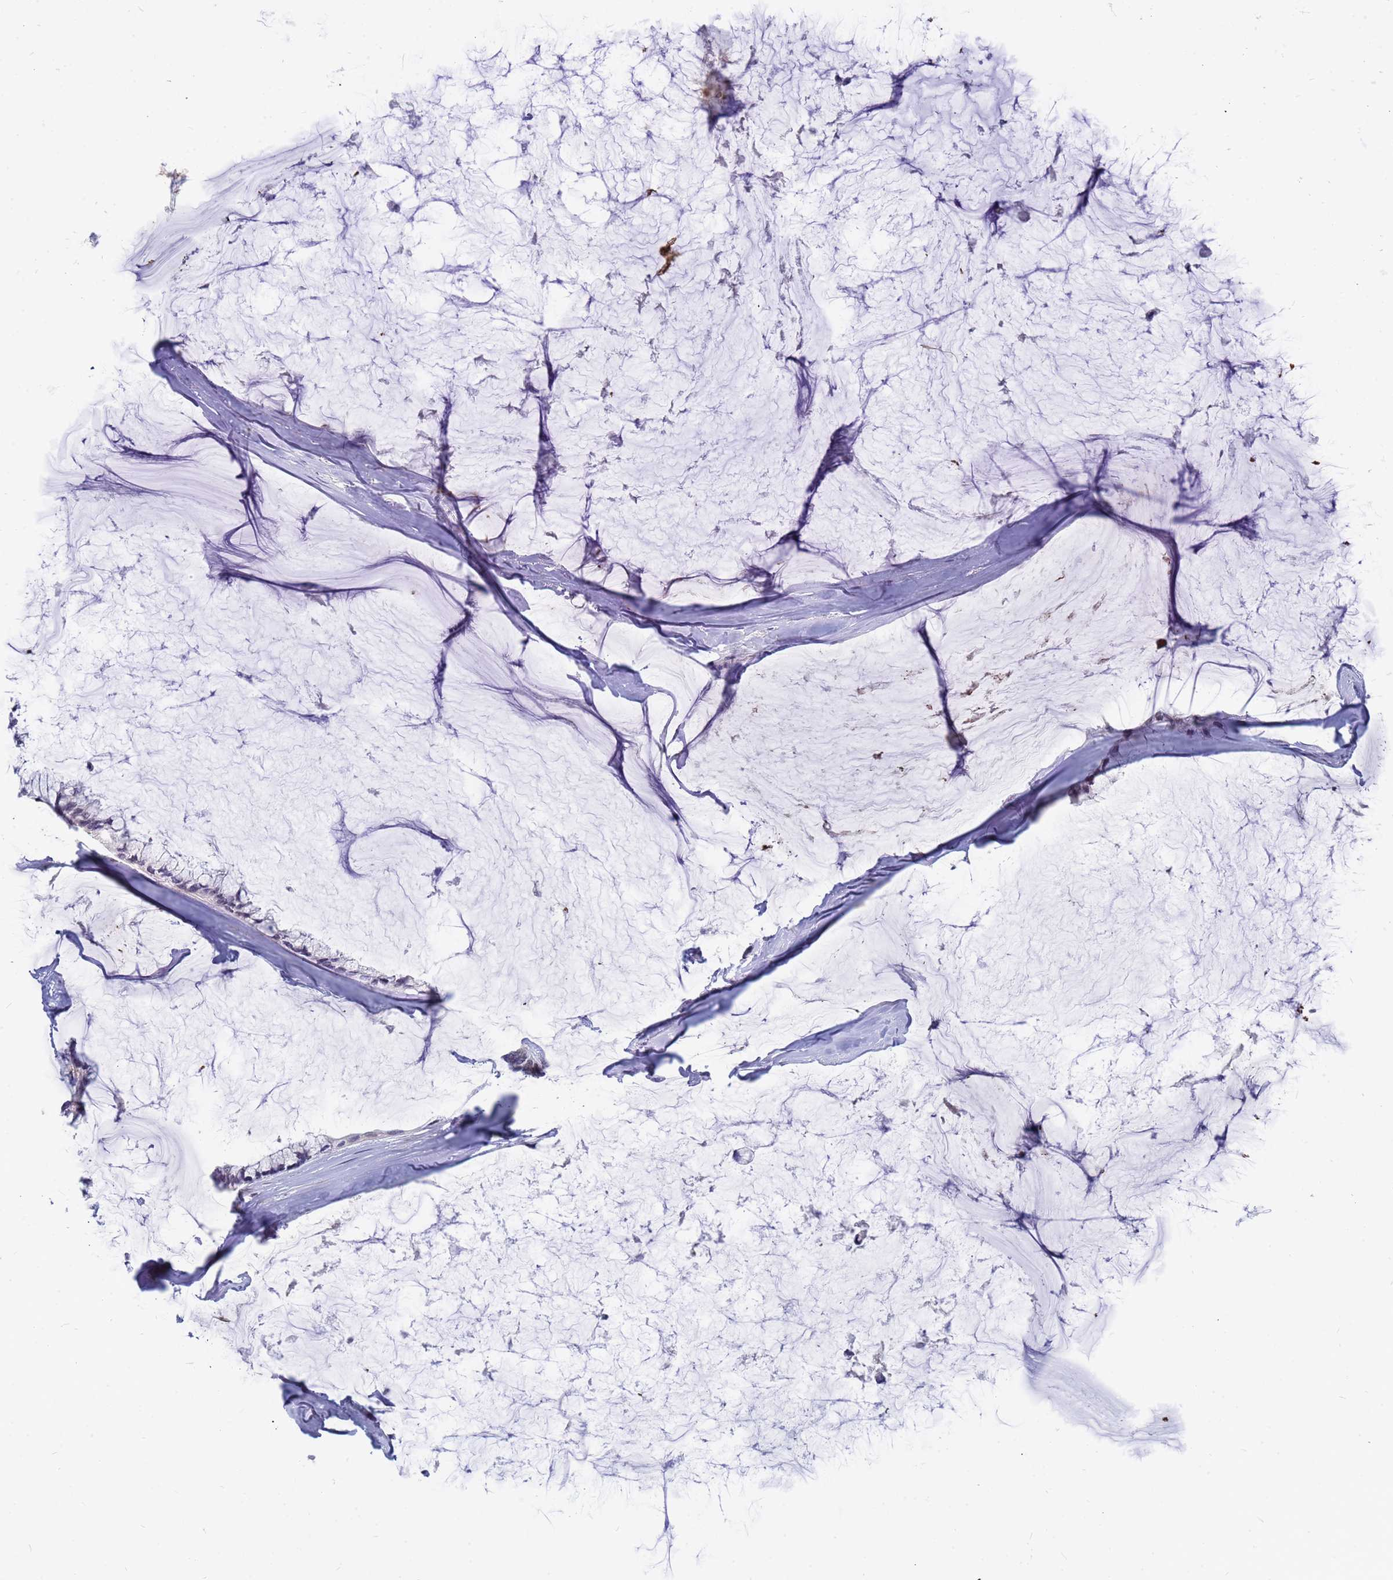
{"staining": {"intensity": "weak", "quantity": "25%-75%", "location": "nuclear"}, "tissue": "ovarian cancer", "cell_type": "Tumor cells", "image_type": "cancer", "snomed": [{"axis": "morphology", "description": "Cystadenocarcinoma, mucinous, NOS"}, {"axis": "topography", "description": "Ovary"}], "caption": "A photomicrograph of human ovarian mucinous cystadenocarcinoma stained for a protein exhibits weak nuclear brown staining in tumor cells.", "gene": "CXorf65", "patient": {"sex": "female", "age": 39}}